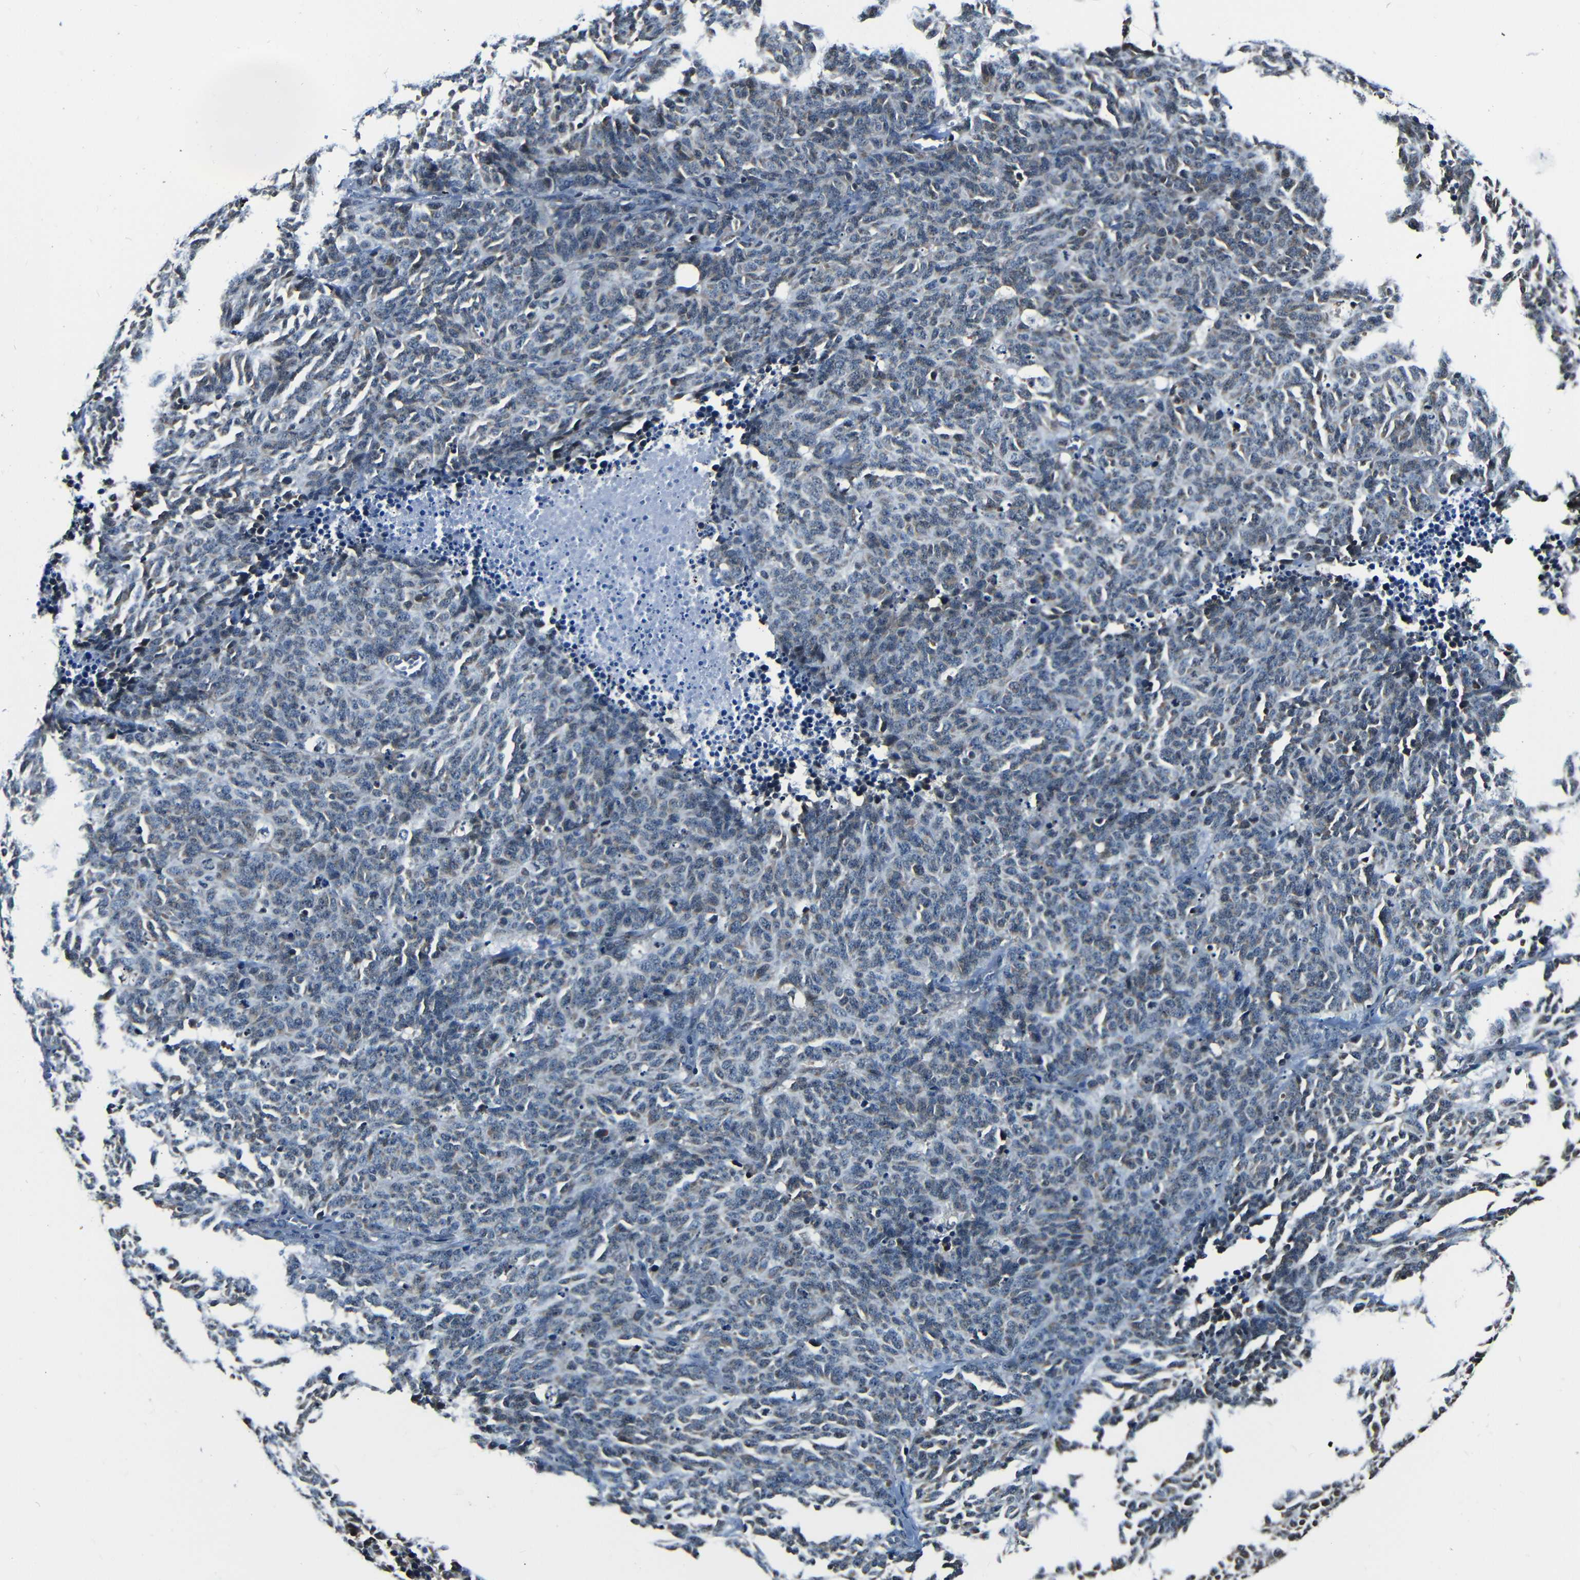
{"staining": {"intensity": "negative", "quantity": "none", "location": "none"}, "tissue": "lung cancer", "cell_type": "Tumor cells", "image_type": "cancer", "snomed": [{"axis": "morphology", "description": "Neoplasm, malignant, NOS"}, {"axis": "topography", "description": "Lung"}], "caption": "The histopathology image reveals no significant staining in tumor cells of lung cancer (neoplasm (malignant)).", "gene": "NCBP3", "patient": {"sex": "female", "age": 58}}